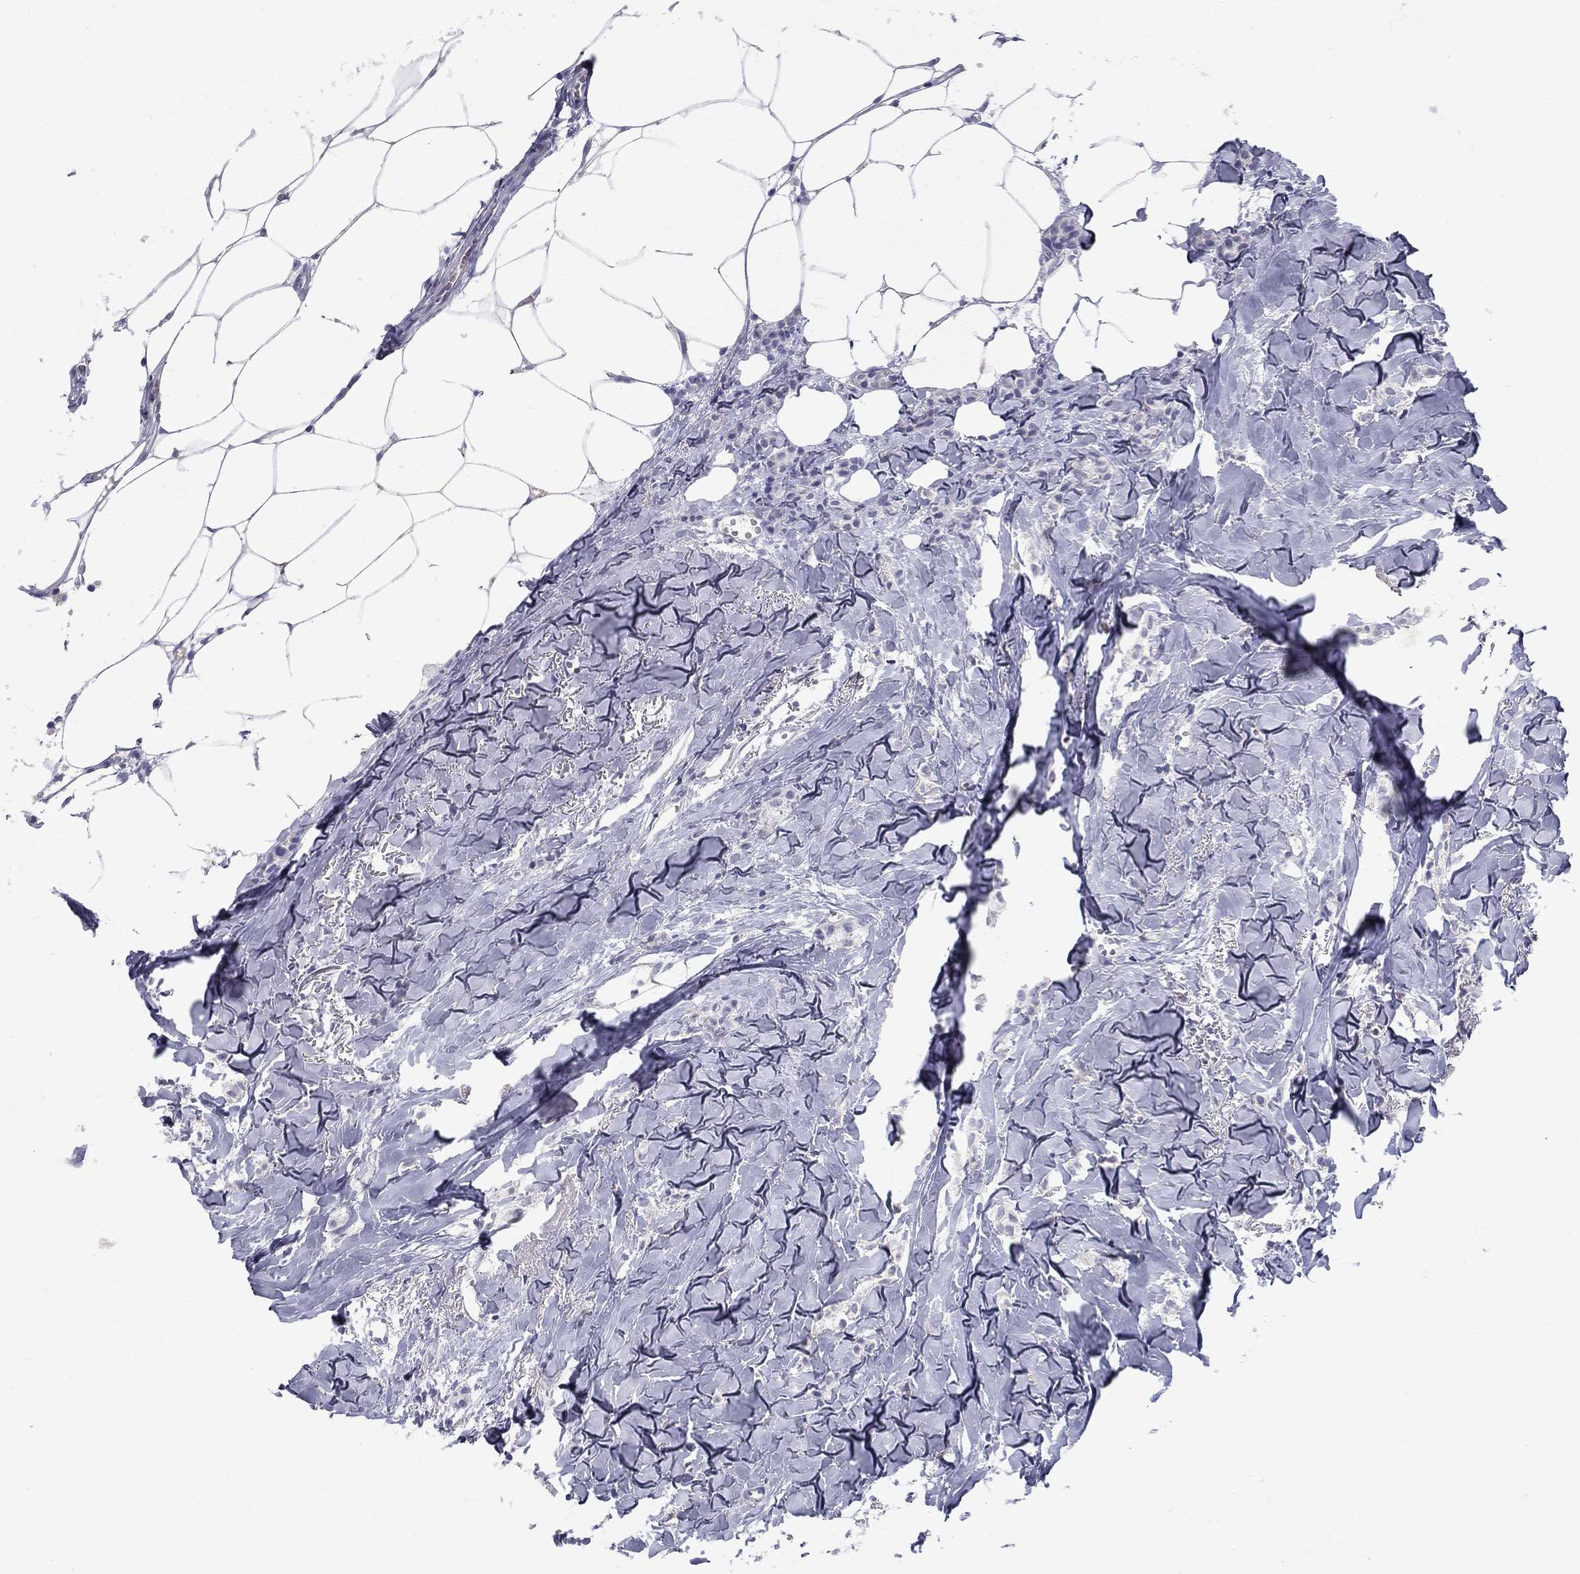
{"staining": {"intensity": "negative", "quantity": "none", "location": "none"}, "tissue": "breast cancer", "cell_type": "Tumor cells", "image_type": "cancer", "snomed": [{"axis": "morphology", "description": "Duct carcinoma"}, {"axis": "topography", "description": "Breast"}], "caption": "Protein analysis of breast intraductal carcinoma demonstrates no significant staining in tumor cells. (Stains: DAB (3,3'-diaminobenzidine) immunohistochemistry (IHC) with hematoxylin counter stain, Microscopy: brightfield microscopy at high magnification).", "gene": "TP53TG5", "patient": {"sex": "female", "age": 85}}